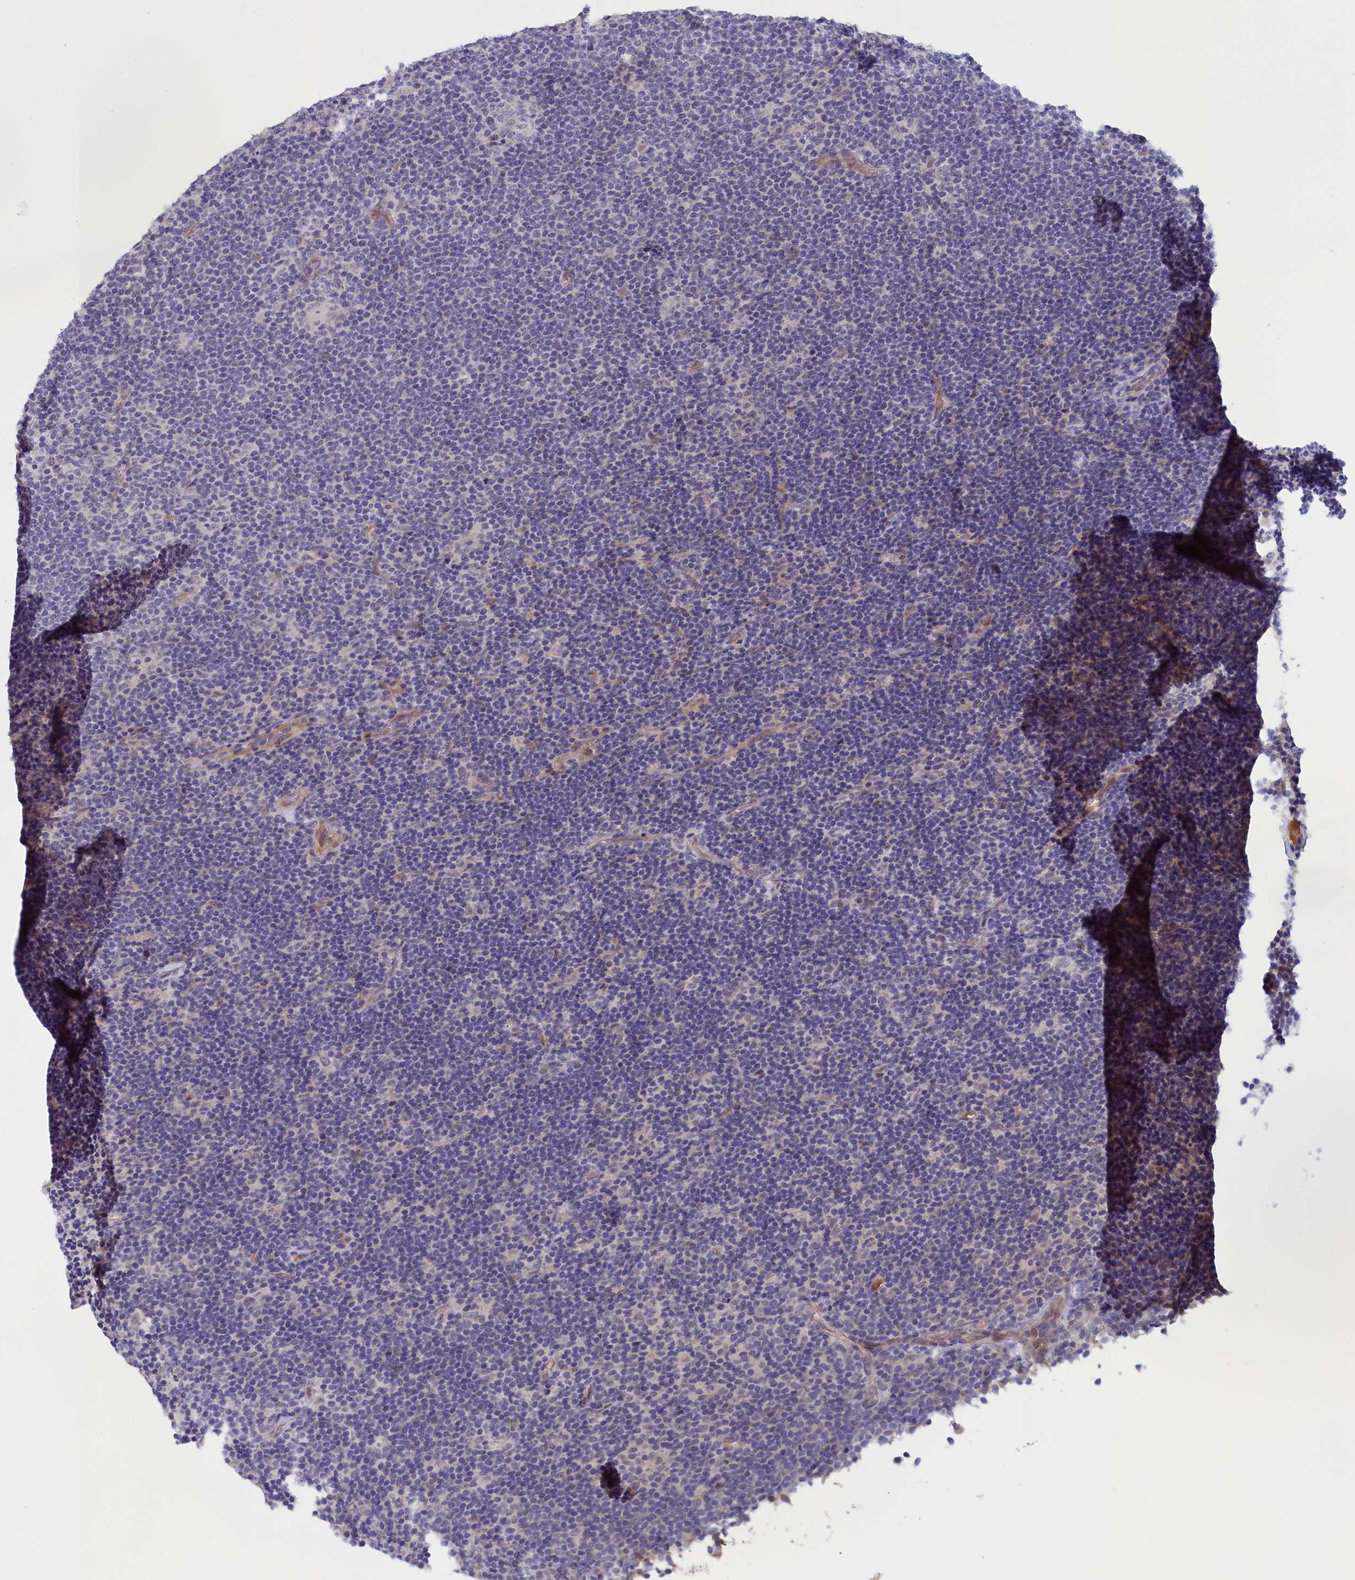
{"staining": {"intensity": "negative", "quantity": "none", "location": "none"}, "tissue": "lymphoma", "cell_type": "Tumor cells", "image_type": "cancer", "snomed": [{"axis": "morphology", "description": "Hodgkin's disease, NOS"}, {"axis": "topography", "description": "Lymph node"}], "caption": "Immunohistochemistry (IHC) of lymphoma displays no positivity in tumor cells. (DAB (3,3'-diaminobenzidine) immunohistochemistry with hematoxylin counter stain).", "gene": "IGFALS", "patient": {"sex": "female", "age": 57}}